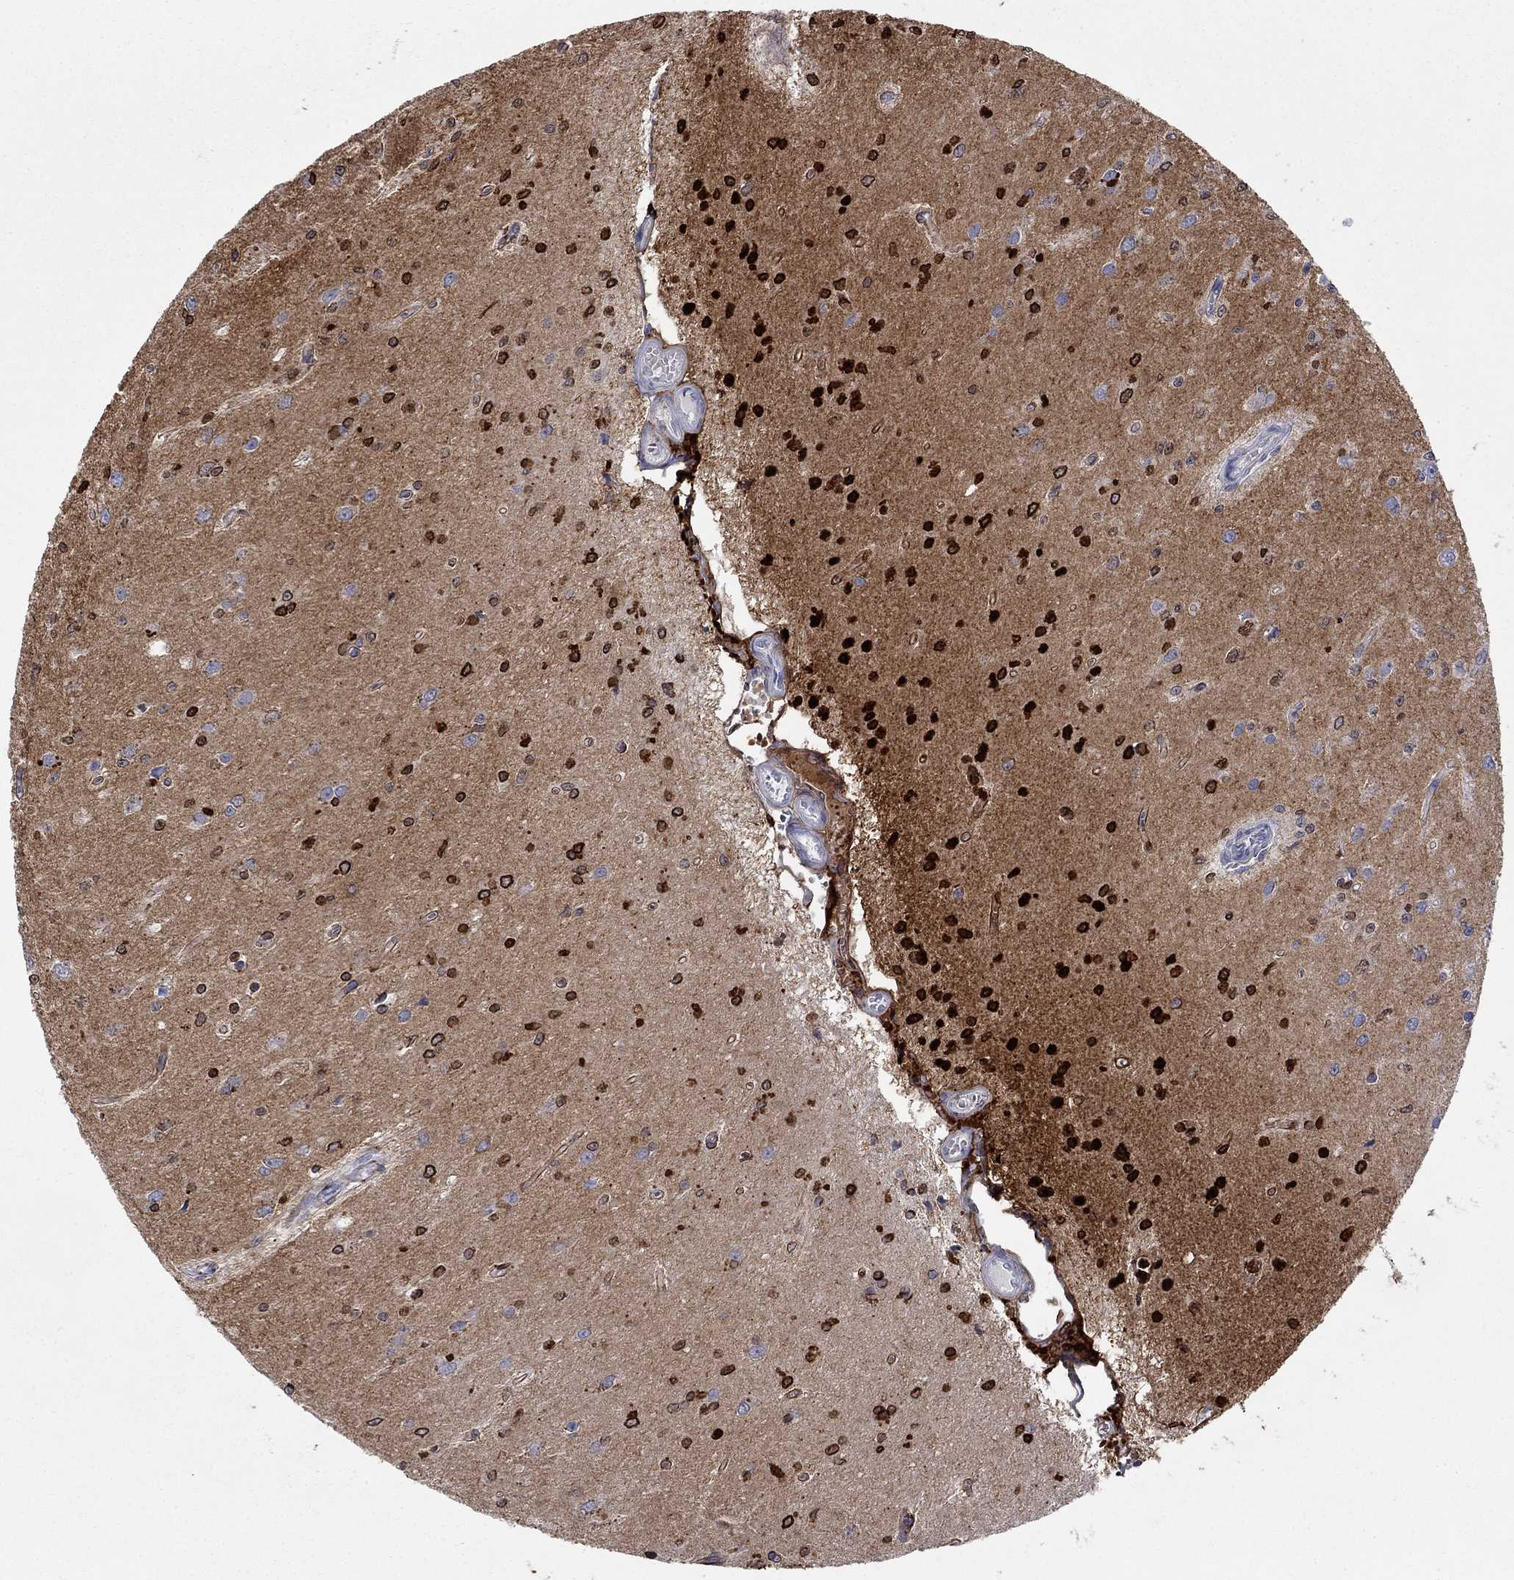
{"staining": {"intensity": "strong", "quantity": "25%-75%", "location": "nuclear"}, "tissue": "glioma", "cell_type": "Tumor cells", "image_type": "cancer", "snomed": [{"axis": "morphology", "description": "Glioma, malignant, Low grade"}, {"axis": "topography", "description": "Brain"}], "caption": "Protein staining exhibits strong nuclear expression in about 25%-75% of tumor cells in glioma. (DAB (3,3'-diaminobenzidine) = brown stain, brightfield microscopy at high magnification).", "gene": "PTPRZ1", "patient": {"sex": "female", "age": 45}}